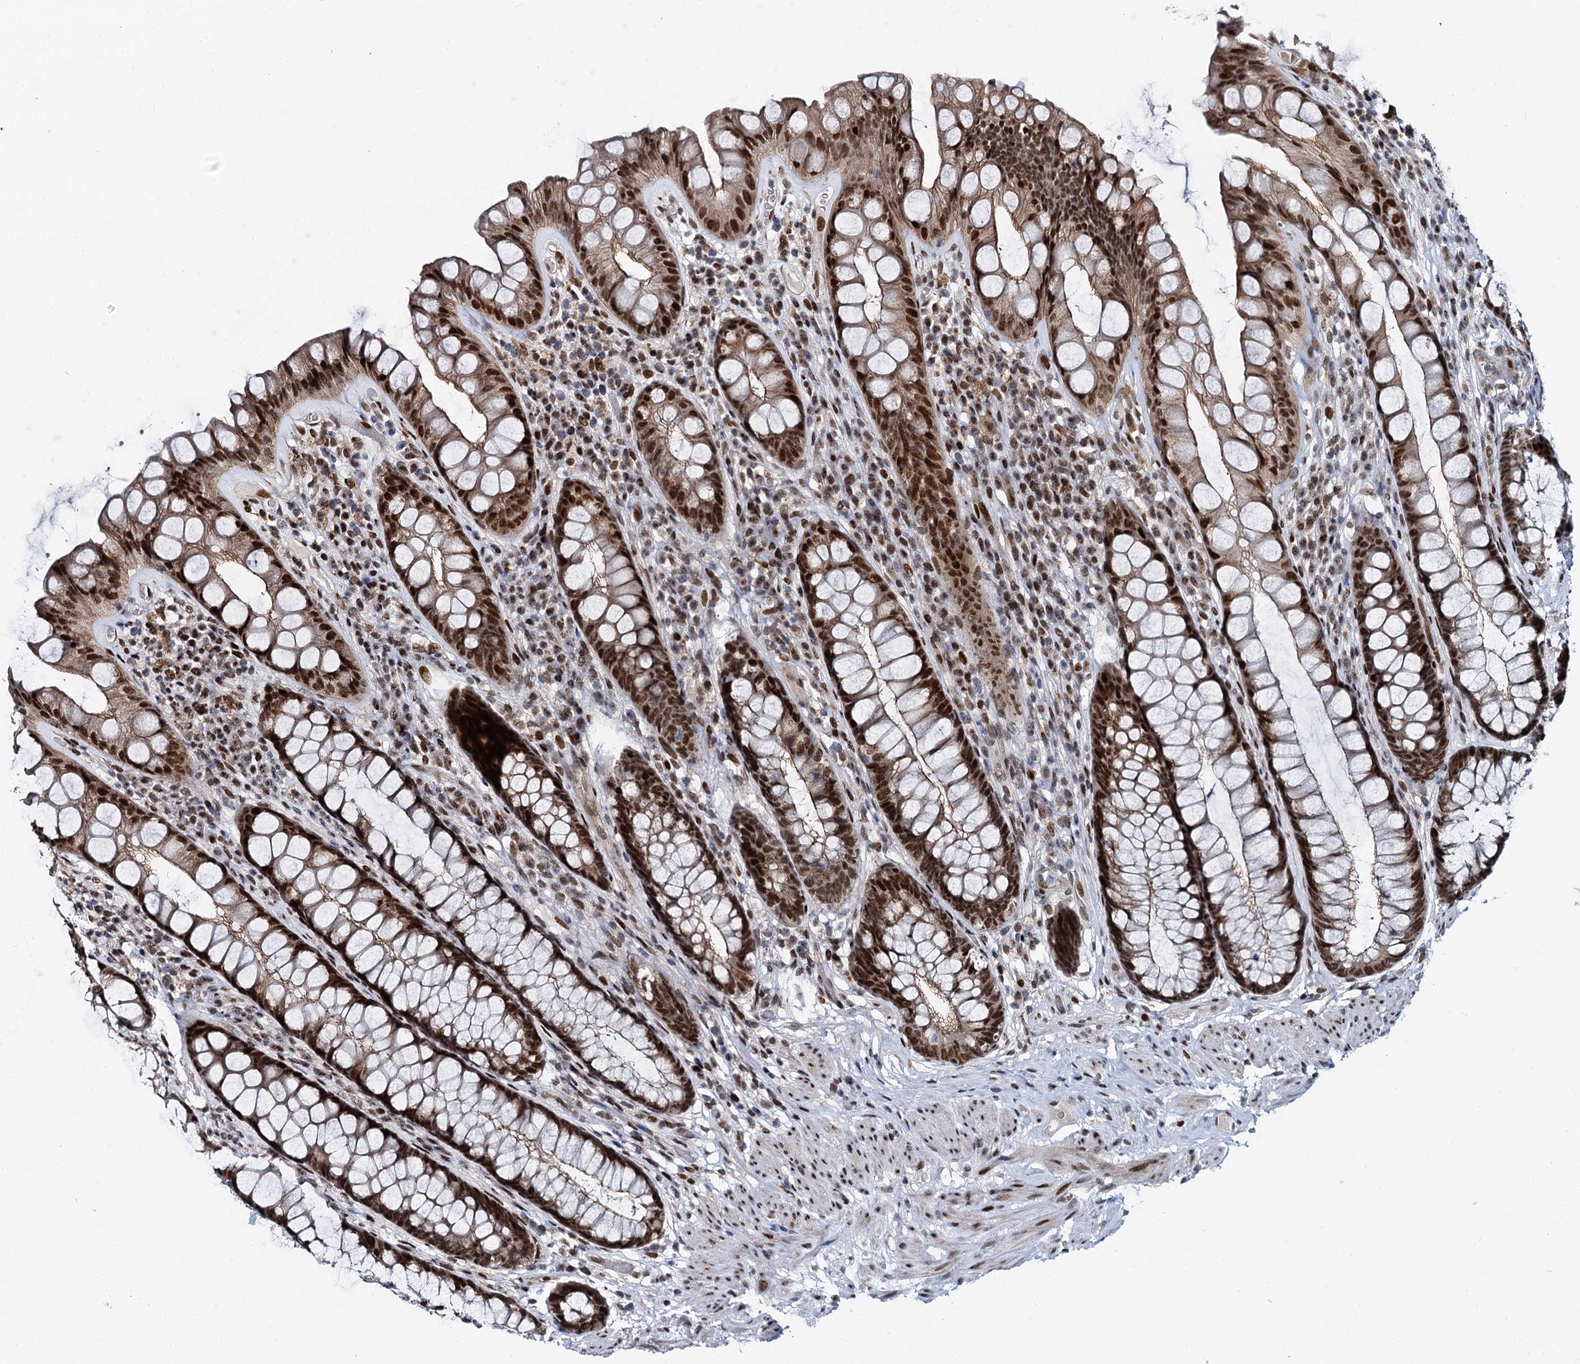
{"staining": {"intensity": "moderate", "quantity": ">75%", "location": "nuclear"}, "tissue": "rectum", "cell_type": "Glandular cells", "image_type": "normal", "snomed": [{"axis": "morphology", "description": "Normal tissue, NOS"}, {"axis": "topography", "description": "Rectum"}], "caption": "Immunohistochemistry (IHC) histopathology image of unremarkable rectum: human rectum stained using immunohistochemistry exhibits medium levels of moderate protein expression localized specifically in the nuclear of glandular cells, appearing as a nuclear brown color.", "gene": "RUFY2", "patient": {"sex": "male", "age": 74}}